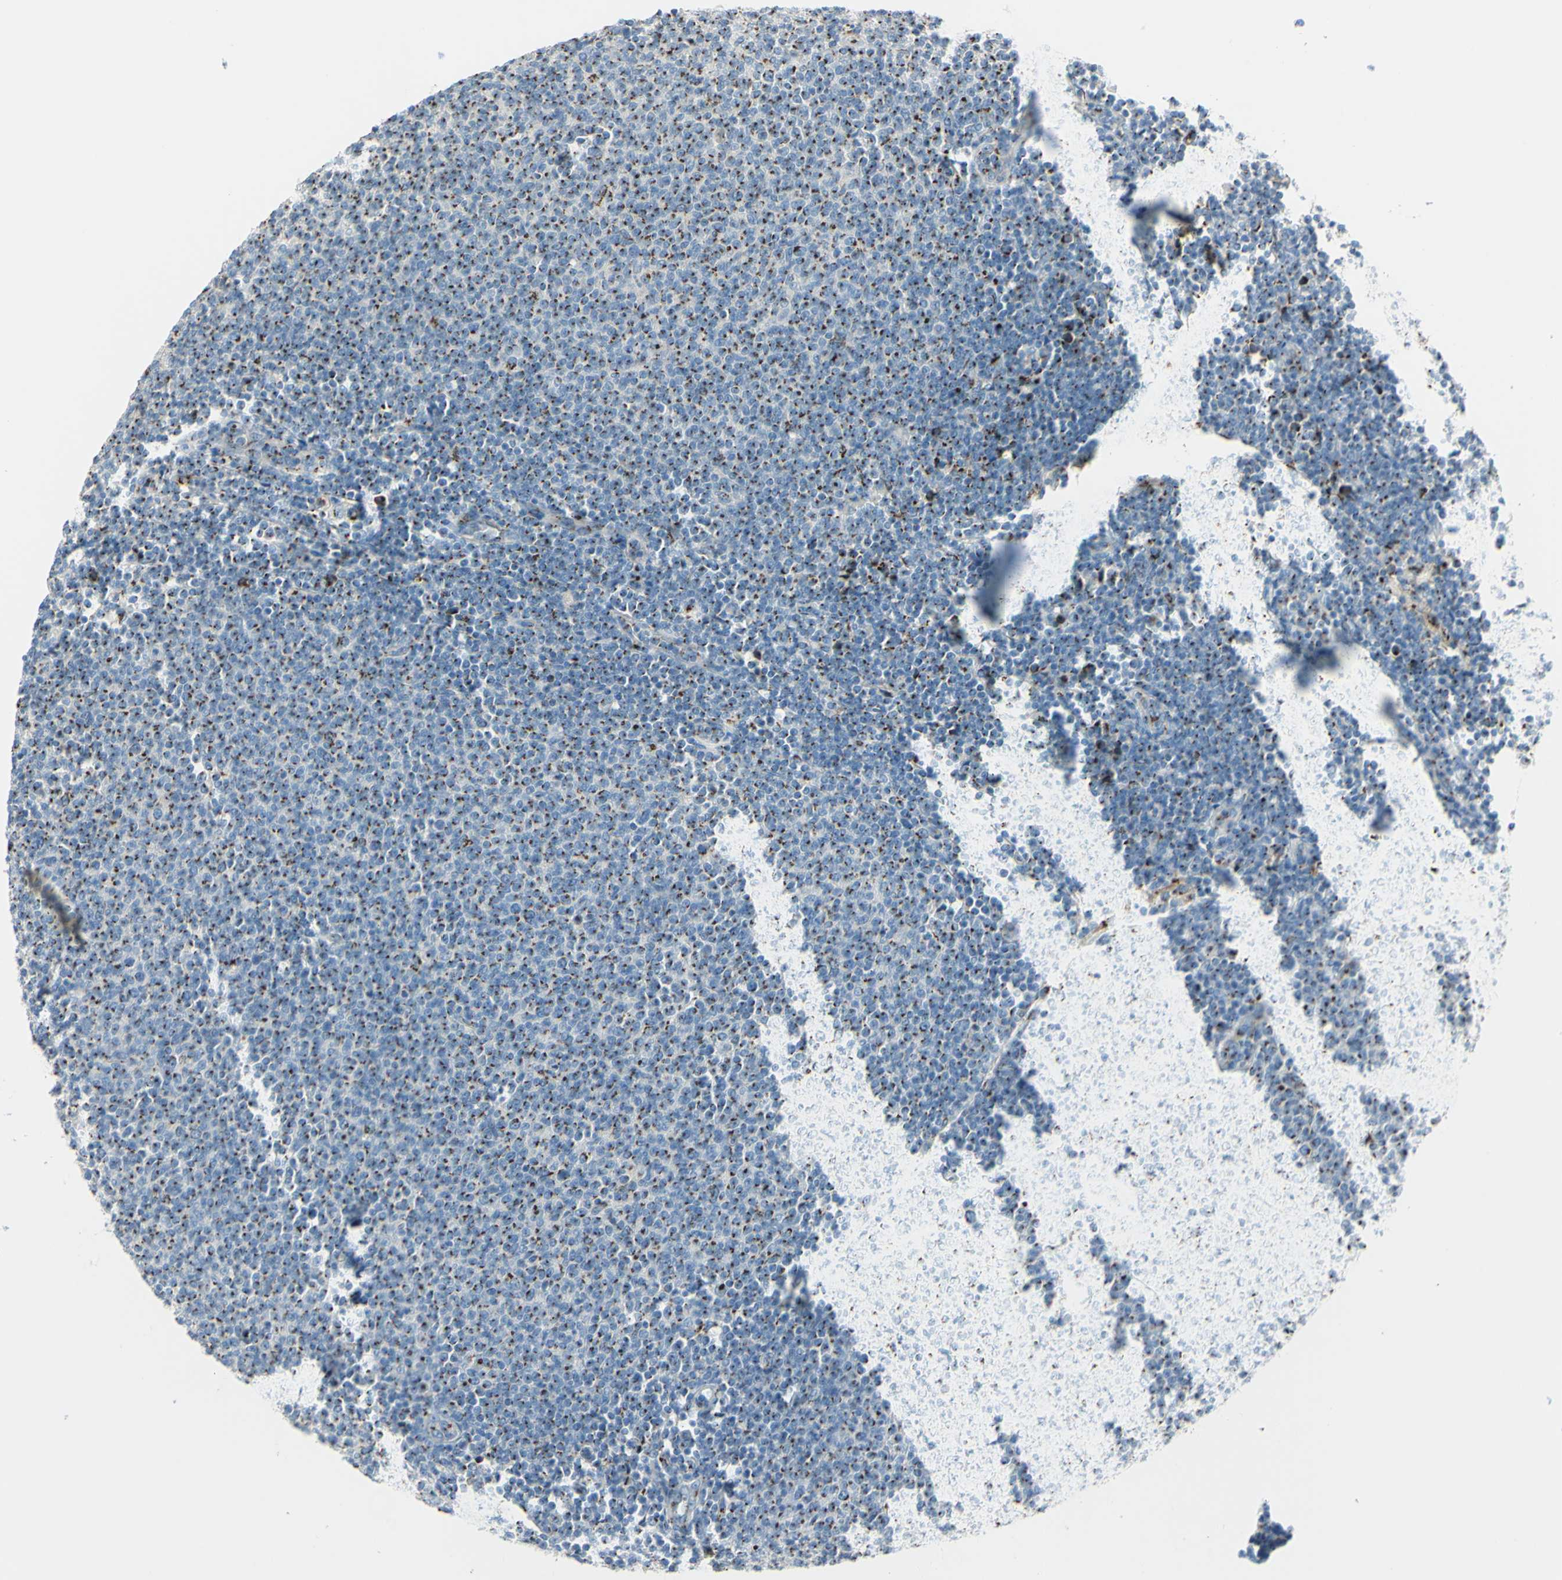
{"staining": {"intensity": "strong", "quantity": ">75%", "location": "cytoplasmic/membranous"}, "tissue": "lymphoma", "cell_type": "Tumor cells", "image_type": "cancer", "snomed": [{"axis": "morphology", "description": "Malignant lymphoma, non-Hodgkin's type, Low grade"}, {"axis": "topography", "description": "Lymph node"}], "caption": "Immunohistochemical staining of human lymphoma demonstrates strong cytoplasmic/membranous protein expression in approximately >75% of tumor cells. (DAB = brown stain, brightfield microscopy at high magnification).", "gene": "B4GALT1", "patient": {"sex": "male", "age": 66}}